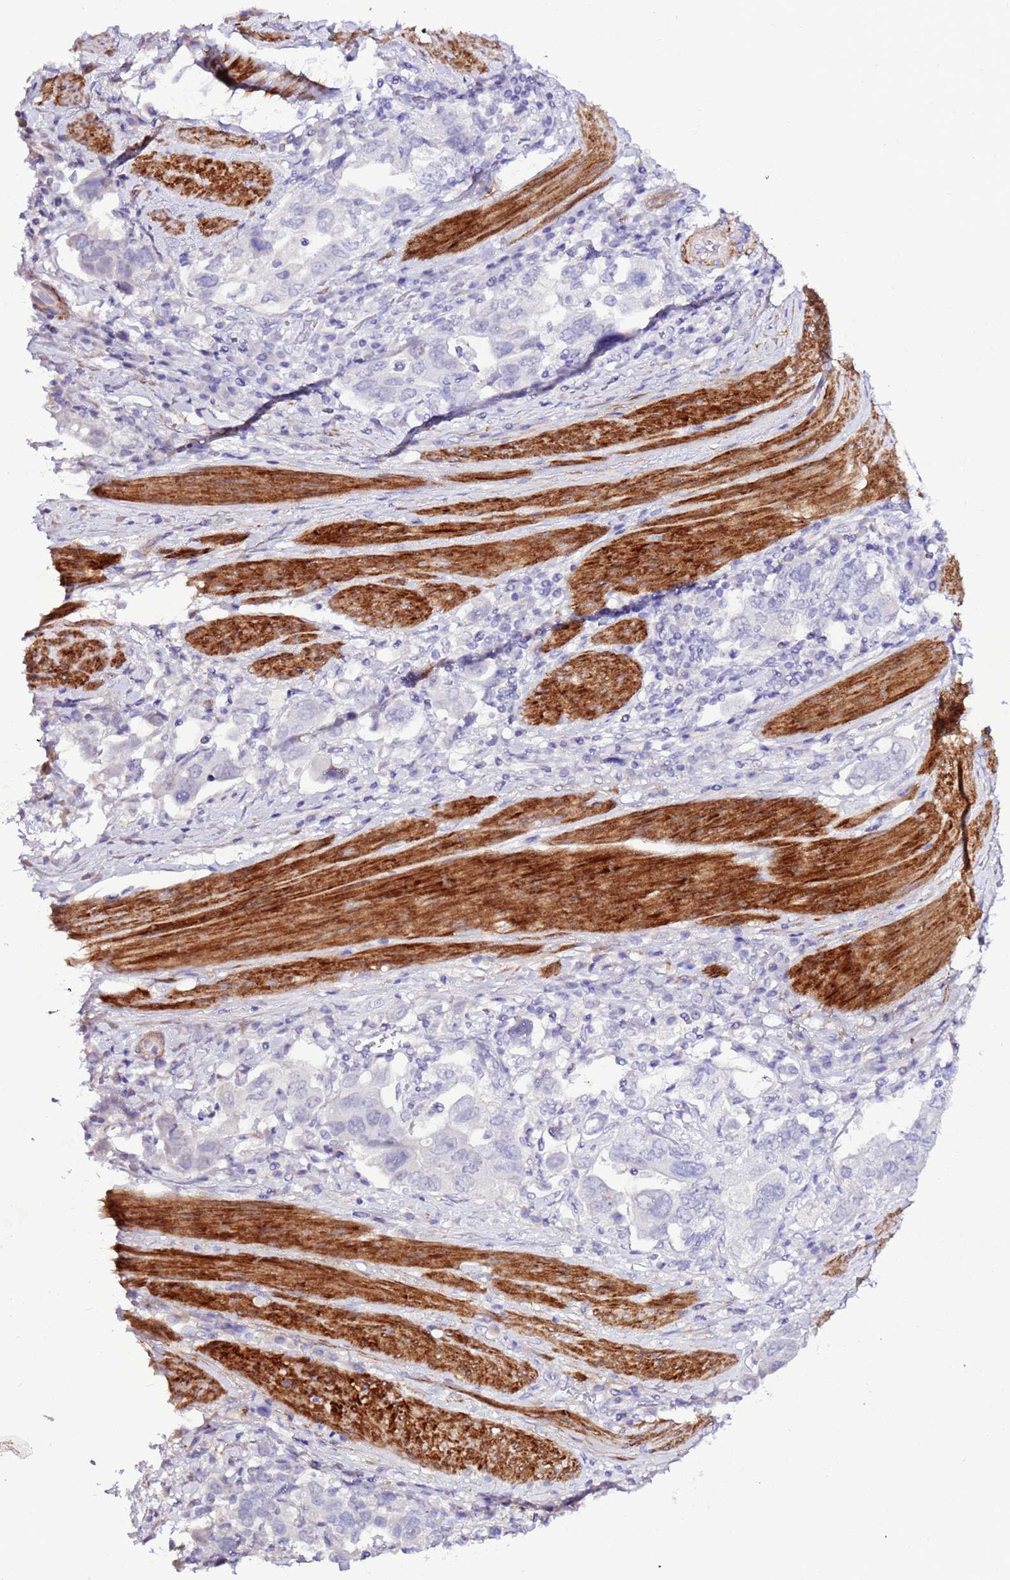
{"staining": {"intensity": "negative", "quantity": "none", "location": "none"}, "tissue": "stomach cancer", "cell_type": "Tumor cells", "image_type": "cancer", "snomed": [{"axis": "morphology", "description": "Adenocarcinoma, NOS"}, {"axis": "topography", "description": "Stomach, upper"}, {"axis": "topography", "description": "Stomach"}], "caption": "High power microscopy micrograph of an immunohistochemistry micrograph of stomach cancer (adenocarcinoma), revealing no significant expression in tumor cells. Nuclei are stained in blue.", "gene": "ART5", "patient": {"sex": "male", "age": 62}}